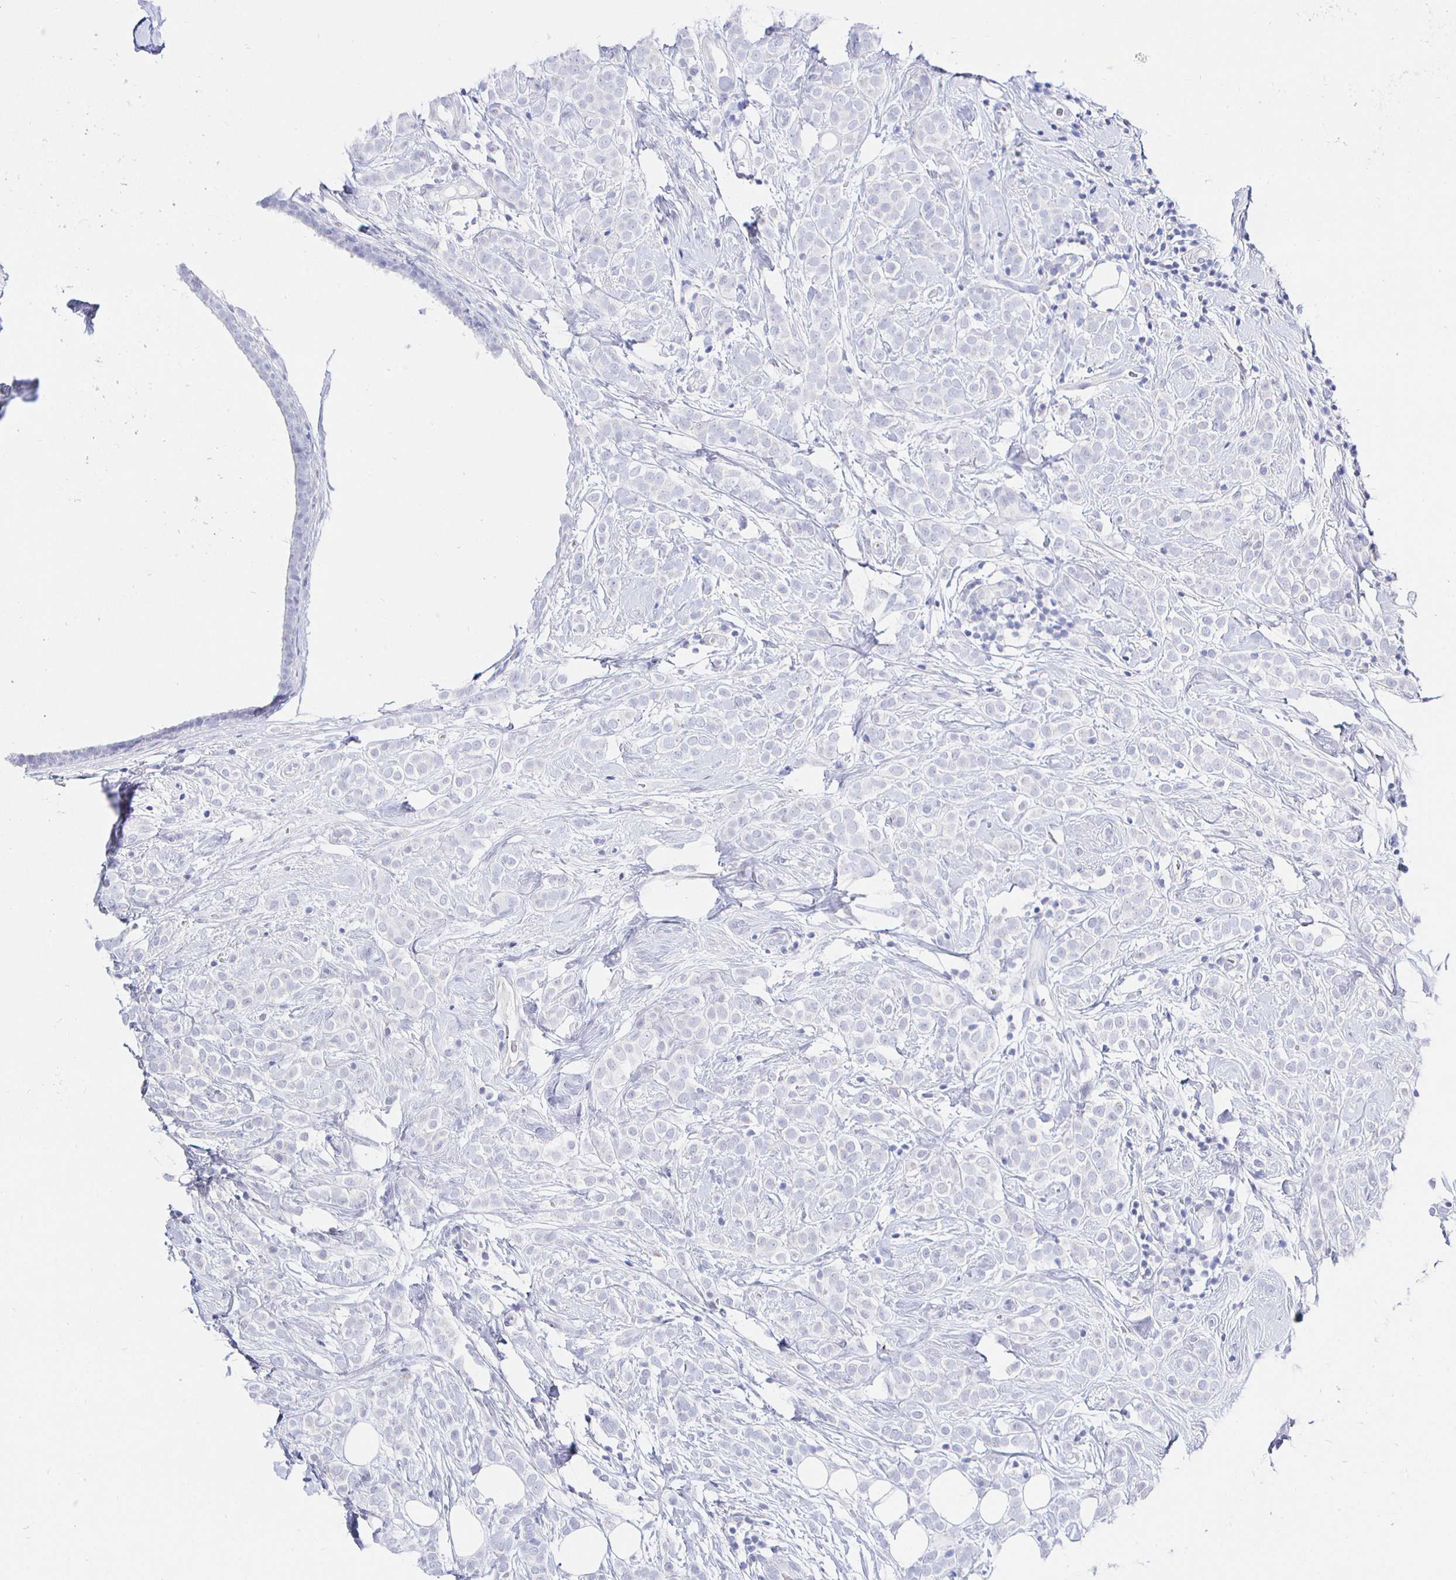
{"staining": {"intensity": "negative", "quantity": "none", "location": "none"}, "tissue": "breast cancer", "cell_type": "Tumor cells", "image_type": "cancer", "snomed": [{"axis": "morphology", "description": "Lobular carcinoma"}, {"axis": "topography", "description": "Breast"}], "caption": "The micrograph reveals no significant staining in tumor cells of breast cancer.", "gene": "CR2", "patient": {"sex": "female", "age": 49}}